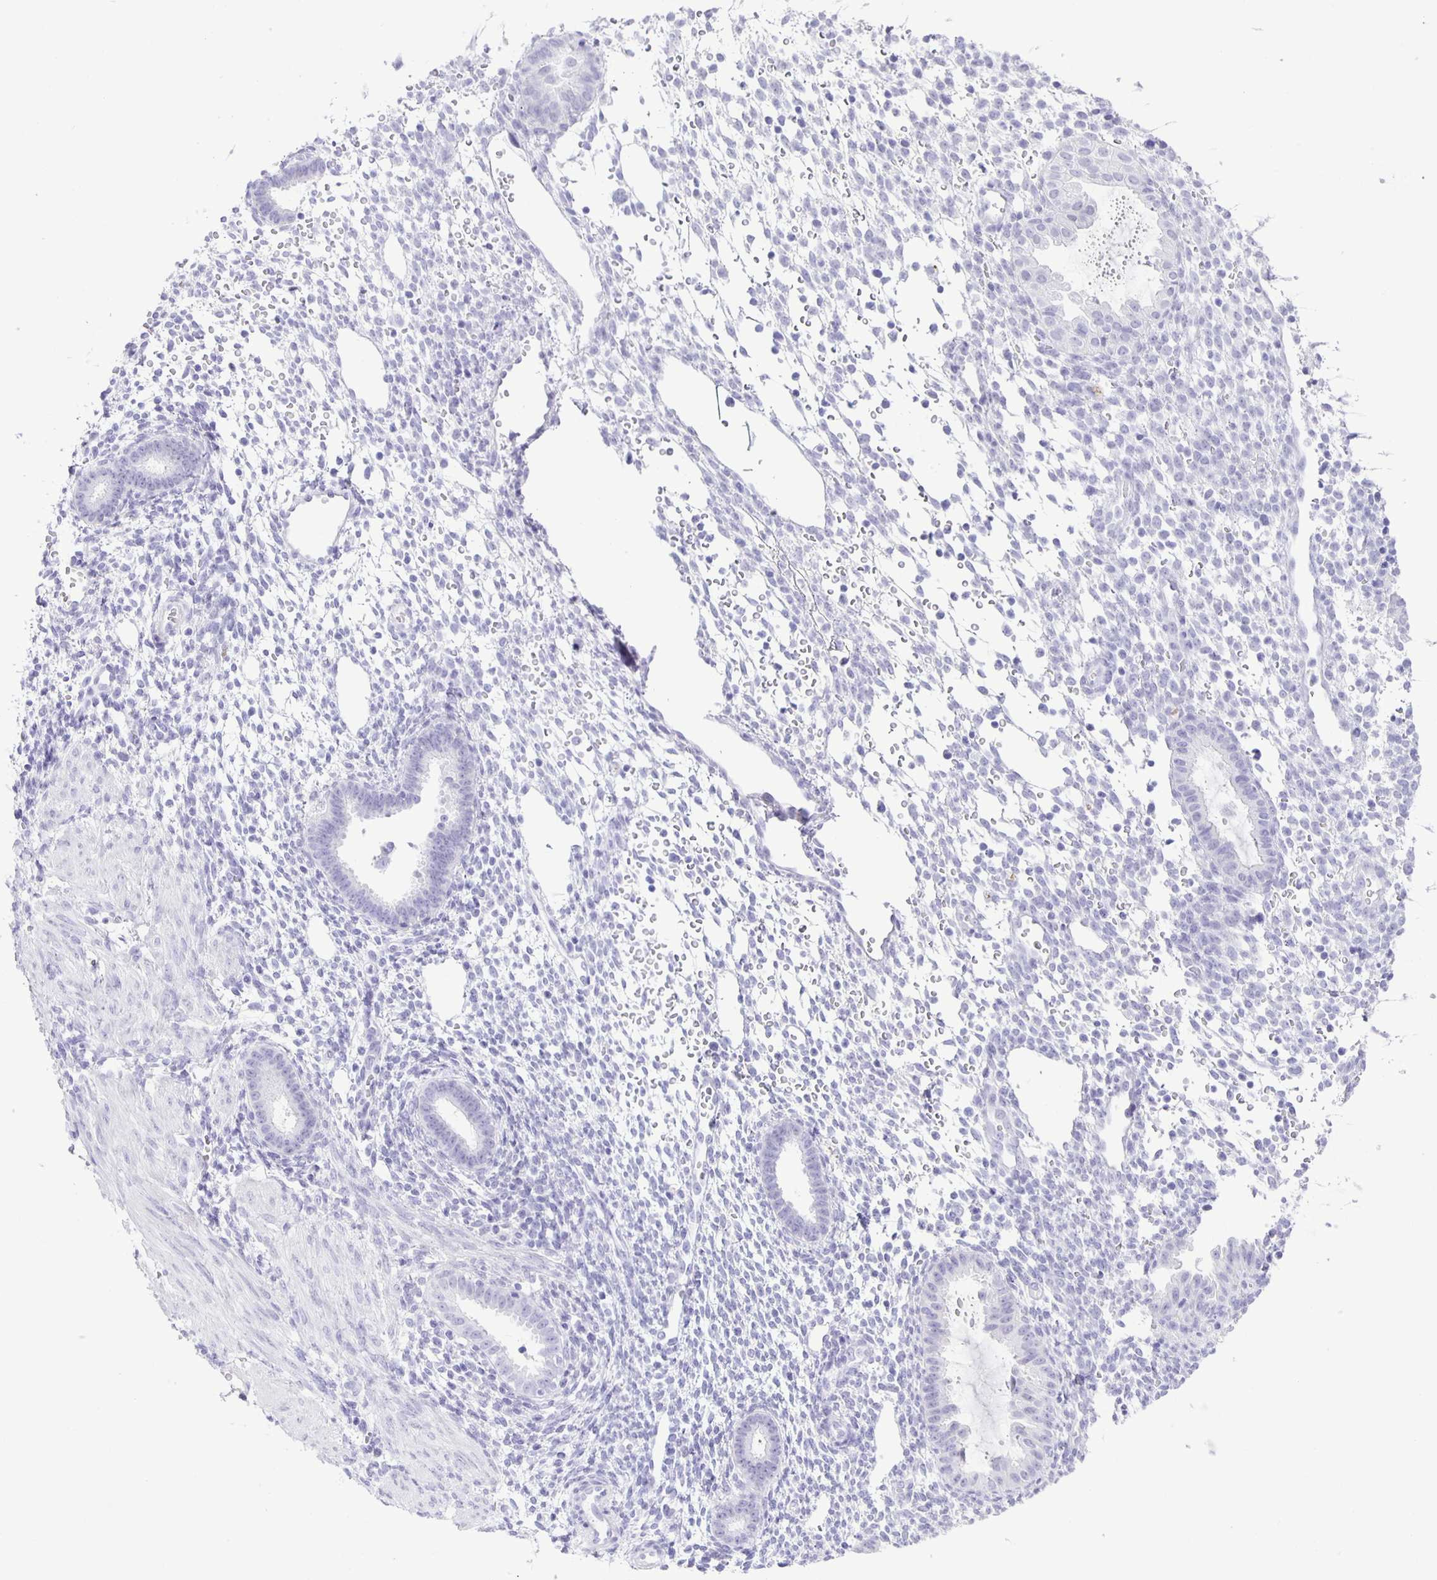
{"staining": {"intensity": "negative", "quantity": "none", "location": "none"}, "tissue": "endometrium", "cell_type": "Cells in endometrial stroma", "image_type": "normal", "snomed": [{"axis": "morphology", "description": "Normal tissue, NOS"}, {"axis": "topography", "description": "Endometrium"}], "caption": "Immunohistochemistry (IHC) image of benign endometrium stained for a protein (brown), which shows no positivity in cells in endometrial stroma.", "gene": "EZHIP", "patient": {"sex": "female", "age": 36}}